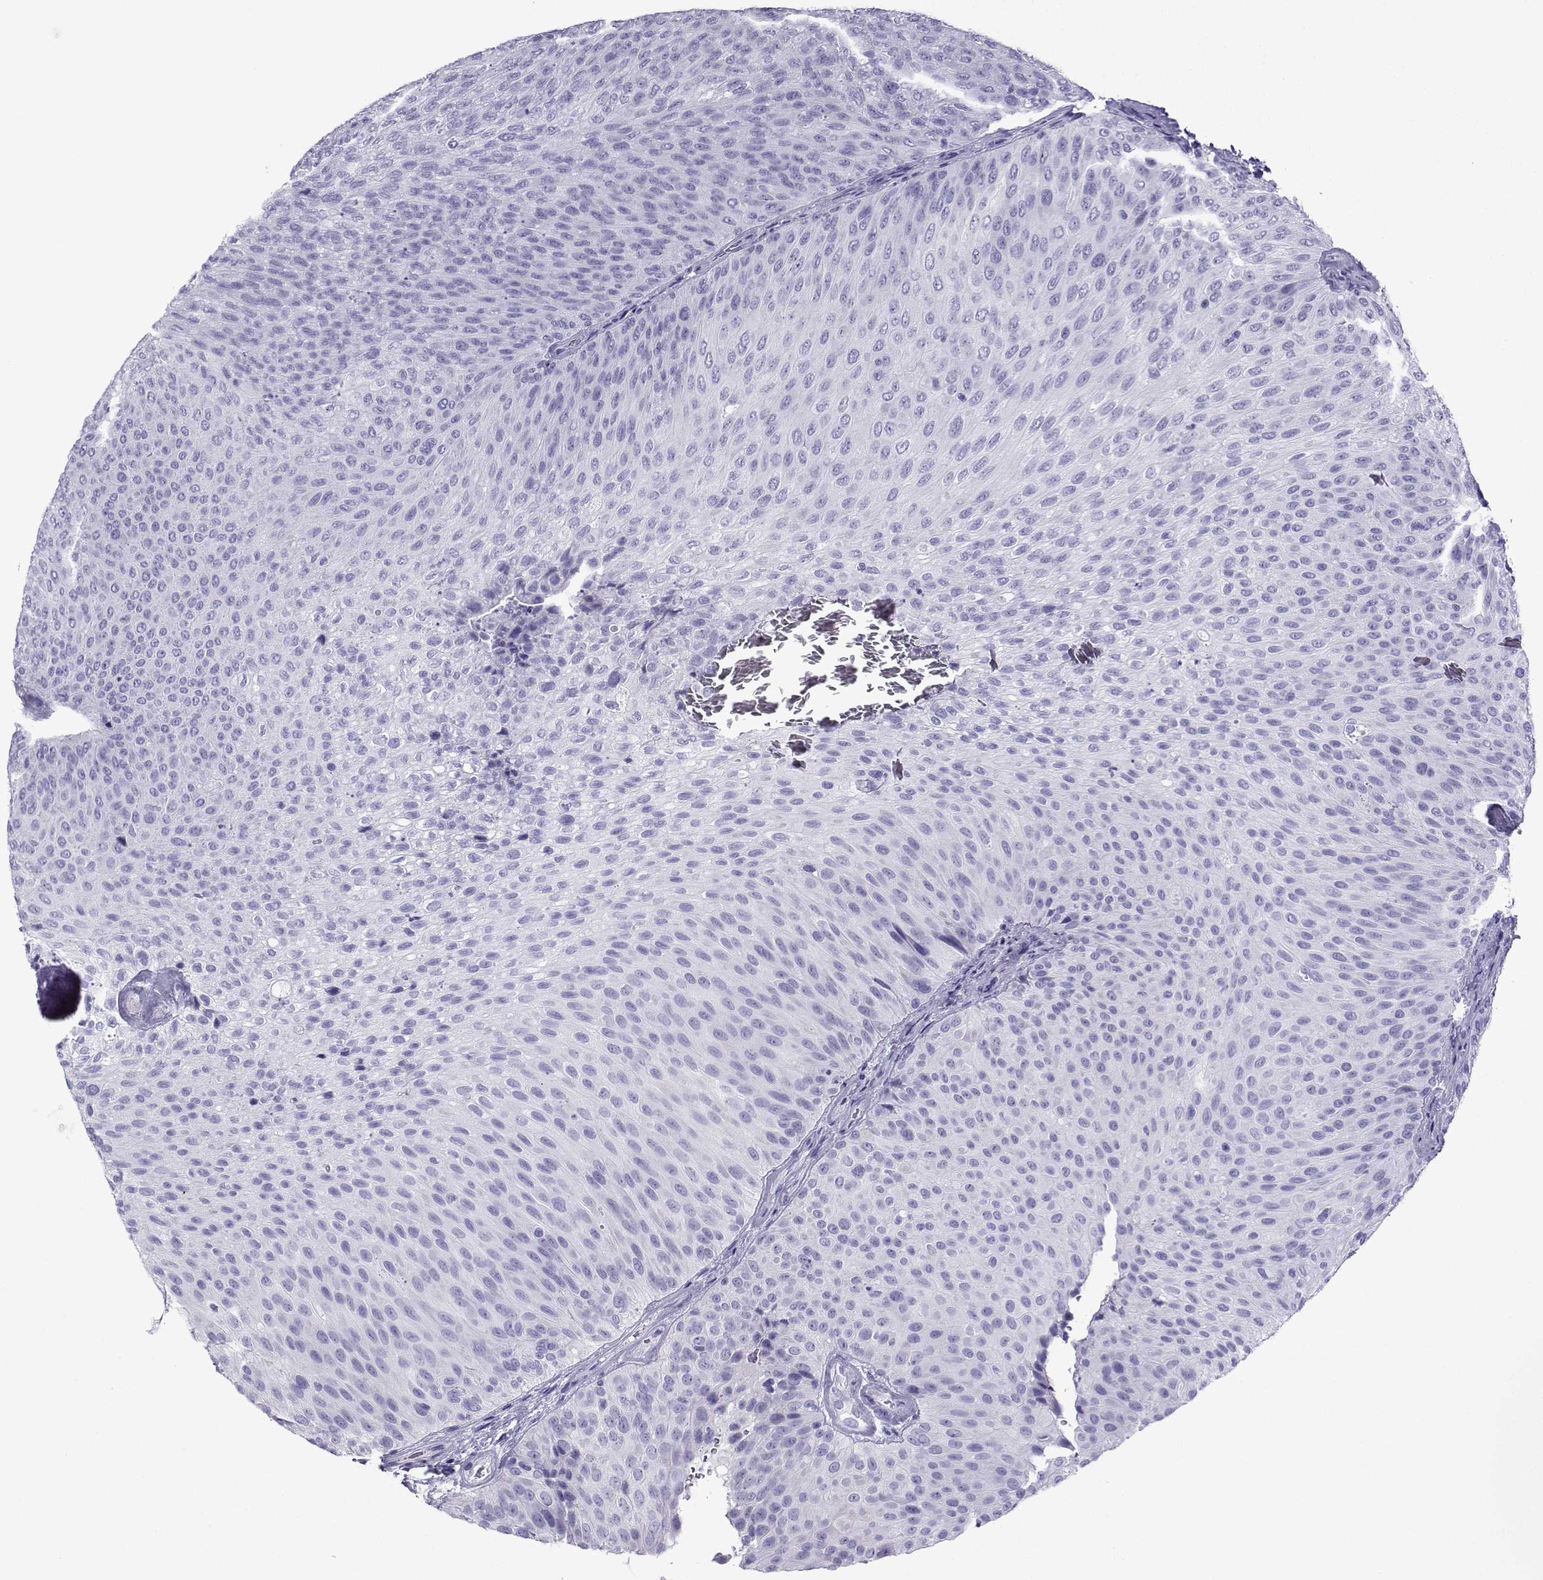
{"staining": {"intensity": "negative", "quantity": "none", "location": "none"}, "tissue": "urothelial cancer", "cell_type": "Tumor cells", "image_type": "cancer", "snomed": [{"axis": "morphology", "description": "Urothelial carcinoma, Low grade"}, {"axis": "topography", "description": "Urinary bladder"}], "caption": "A high-resolution photomicrograph shows IHC staining of urothelial cancer, which displays no significant expression in tumor cells. (DAB (3,3'-diaminobenzidine) immunohistochemistry, high magnification).", "gene": "CD109", "patient": {"sex": "male", "age": 78}}